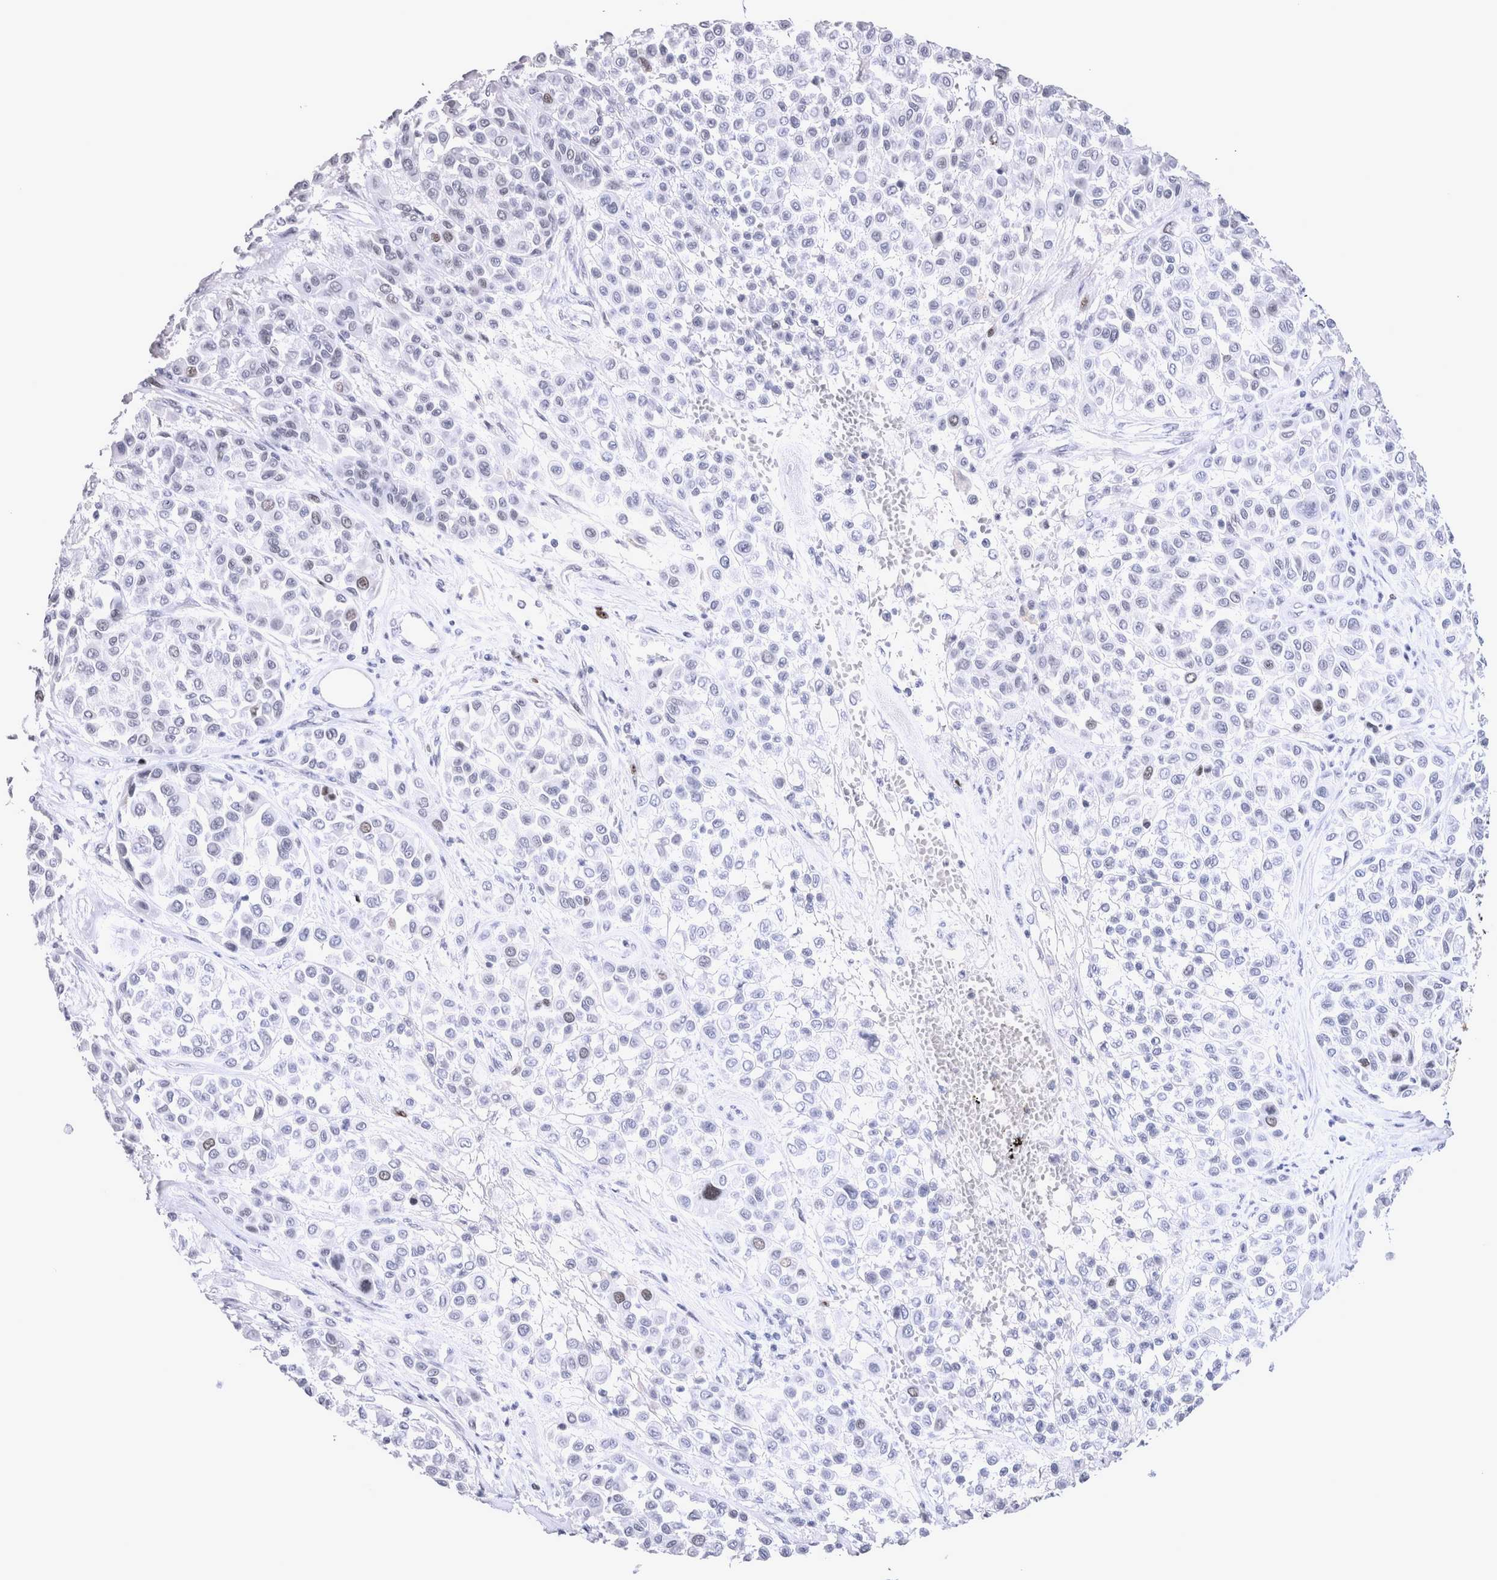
{"staining": {"intensity": "negative", "quantity": "none", "location": "none"}, "tissue": "melanoma", "cell_type": "Tumor cells", "image_type": "cancer", "snomed": [{"axis": "morphology", "description": "Malignant melanoma, Metastatic site"}, {"axis": "topography", "description": "Soft tissue"}], "caption": "Immunohistochemical staining of malignant melanoma (metastatic site) exhibits no significant staining in tumor cells.", "gene": "KIF18B", "patient": {"sex": "male", "age": 41}}